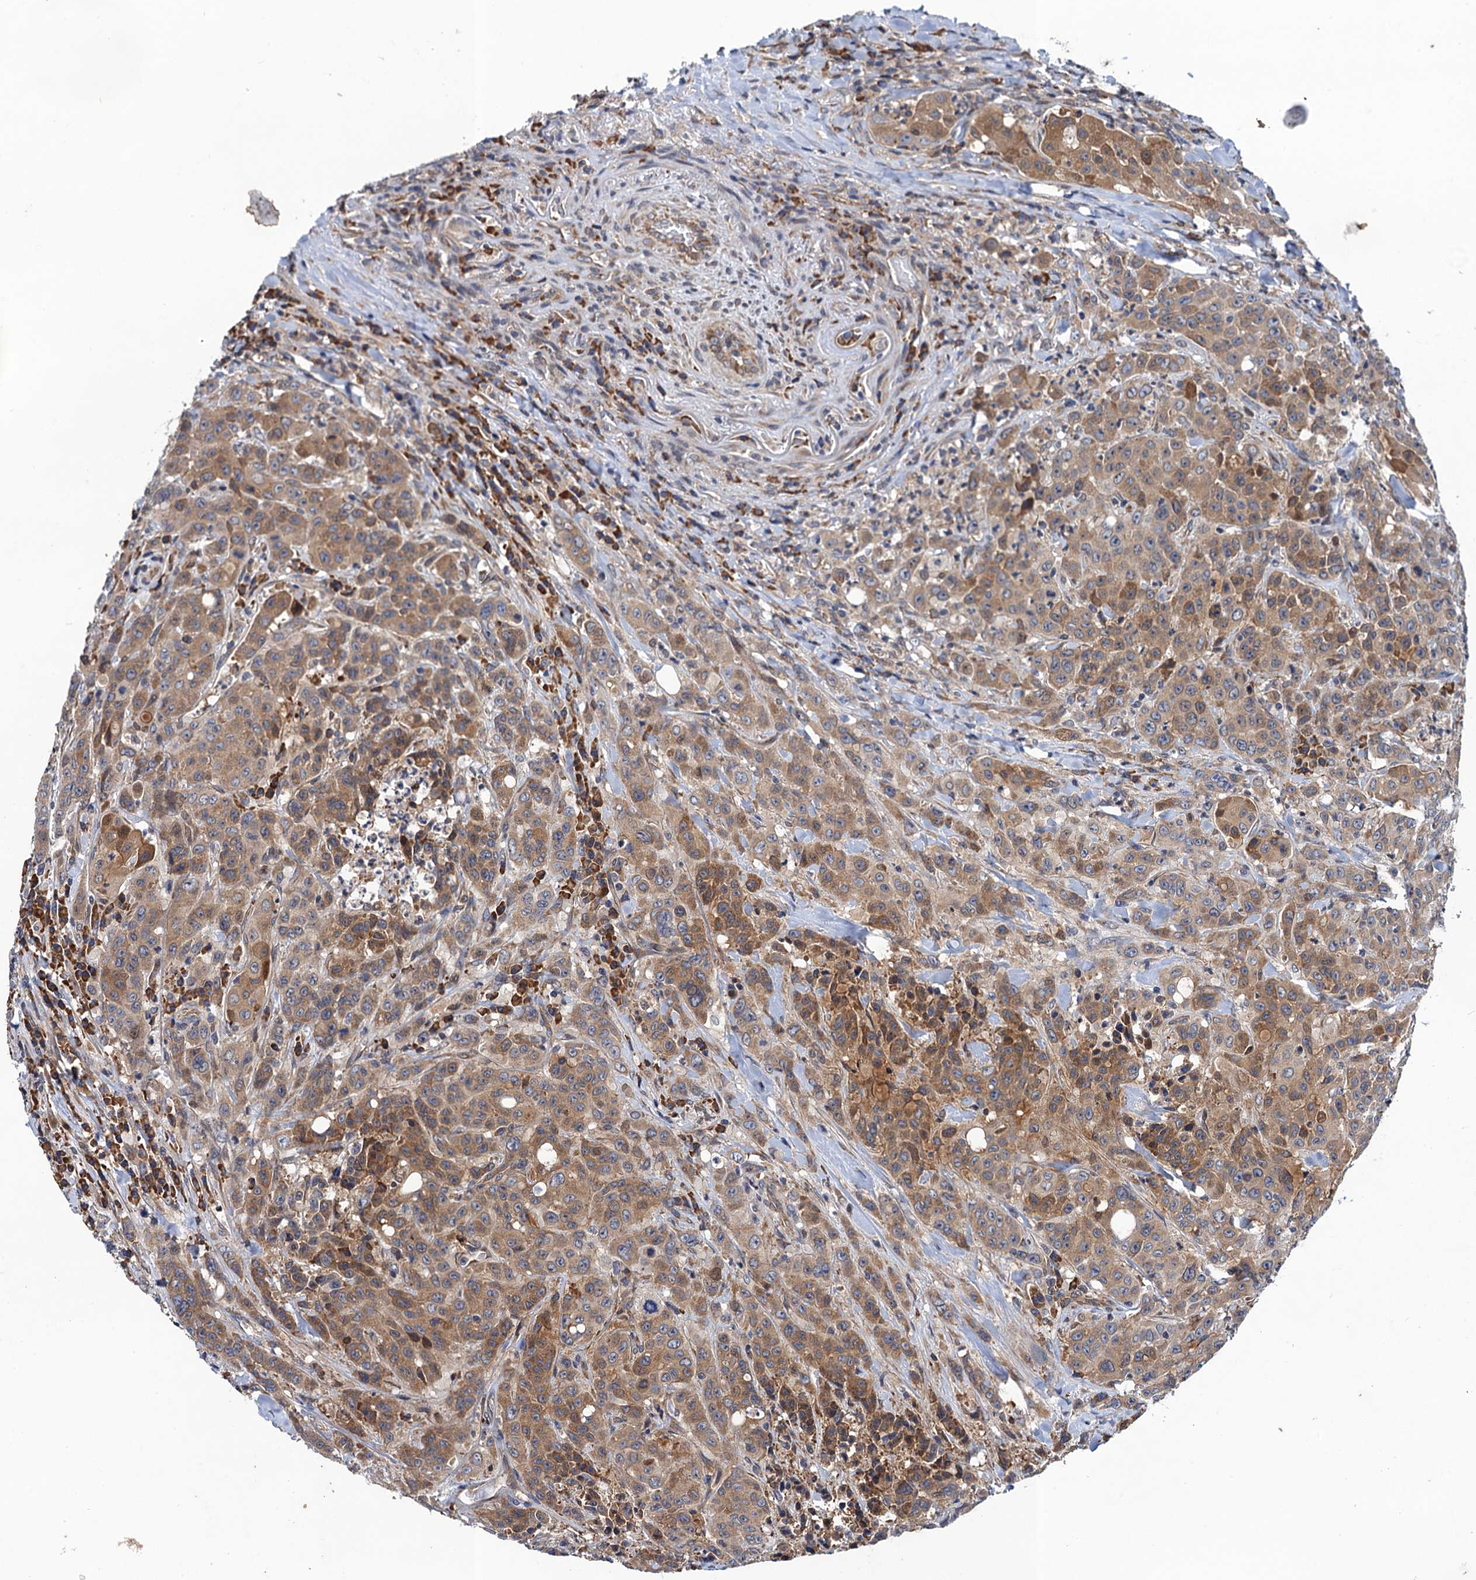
{"staining": {"intensity": "moderate", "quantity": ">75%", "location": "cytoplasmic/membranous"}, "tissue": "colorectal cancer", "cell_type": "Tumor cells", "image_type": "cancer", "snomed": [{"axis": "morphology", "description": "Adenocarcinoma, NOS"}, {"axis": "topography", "description": "Colon"}], "caption": "Colorectal adenocarcinoma stained with DAB immunohistochemistry (IHC) demonstrates medium levels of moderate cytoplasmic/membranous staining in approximately >75% of tumor cells.", "gene": "PGLS", "patient": {"sex": "male", "age": 62}}